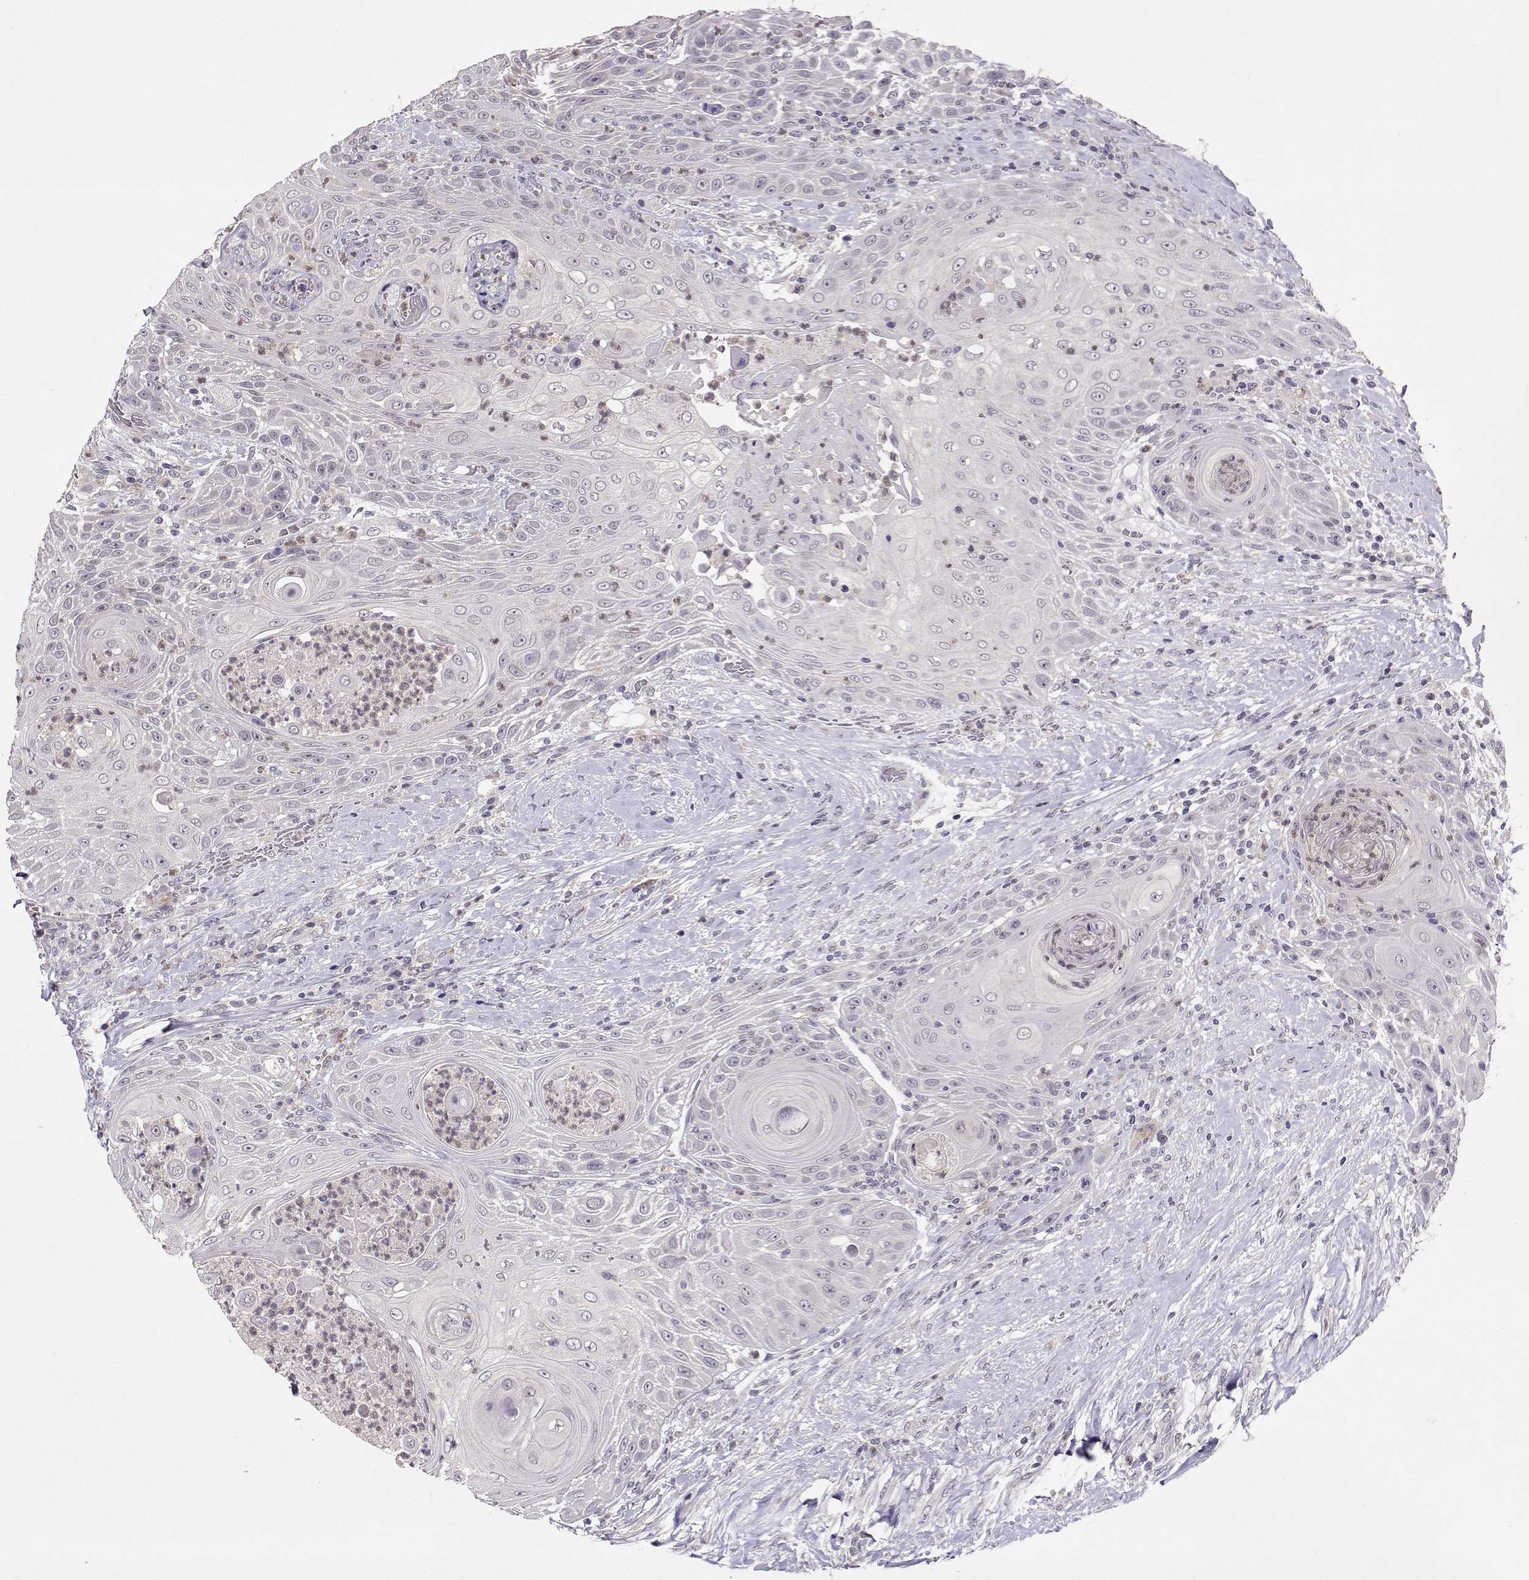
{"staining": {"intensity": "negative", "quantity": "none", "location": "none"}, "tissue": "head and neck cancer", "cell_type": "Tumor cells", "image_type": "cancer", "snomed": [{"axis": "morphology", "description": "Squamous cell carcinoma, NOS"}, {"axis": "topography", "description": "Head-Neck"}], "caption": "An immunohistochemistry photomicrograph of head and neck squamous cell carcinoma is shown. There is no staining in tumor cells of head and neck squamous cell carcinoma.", "gene": "BMX", "patient": {"sex": "male", "age": 69}}